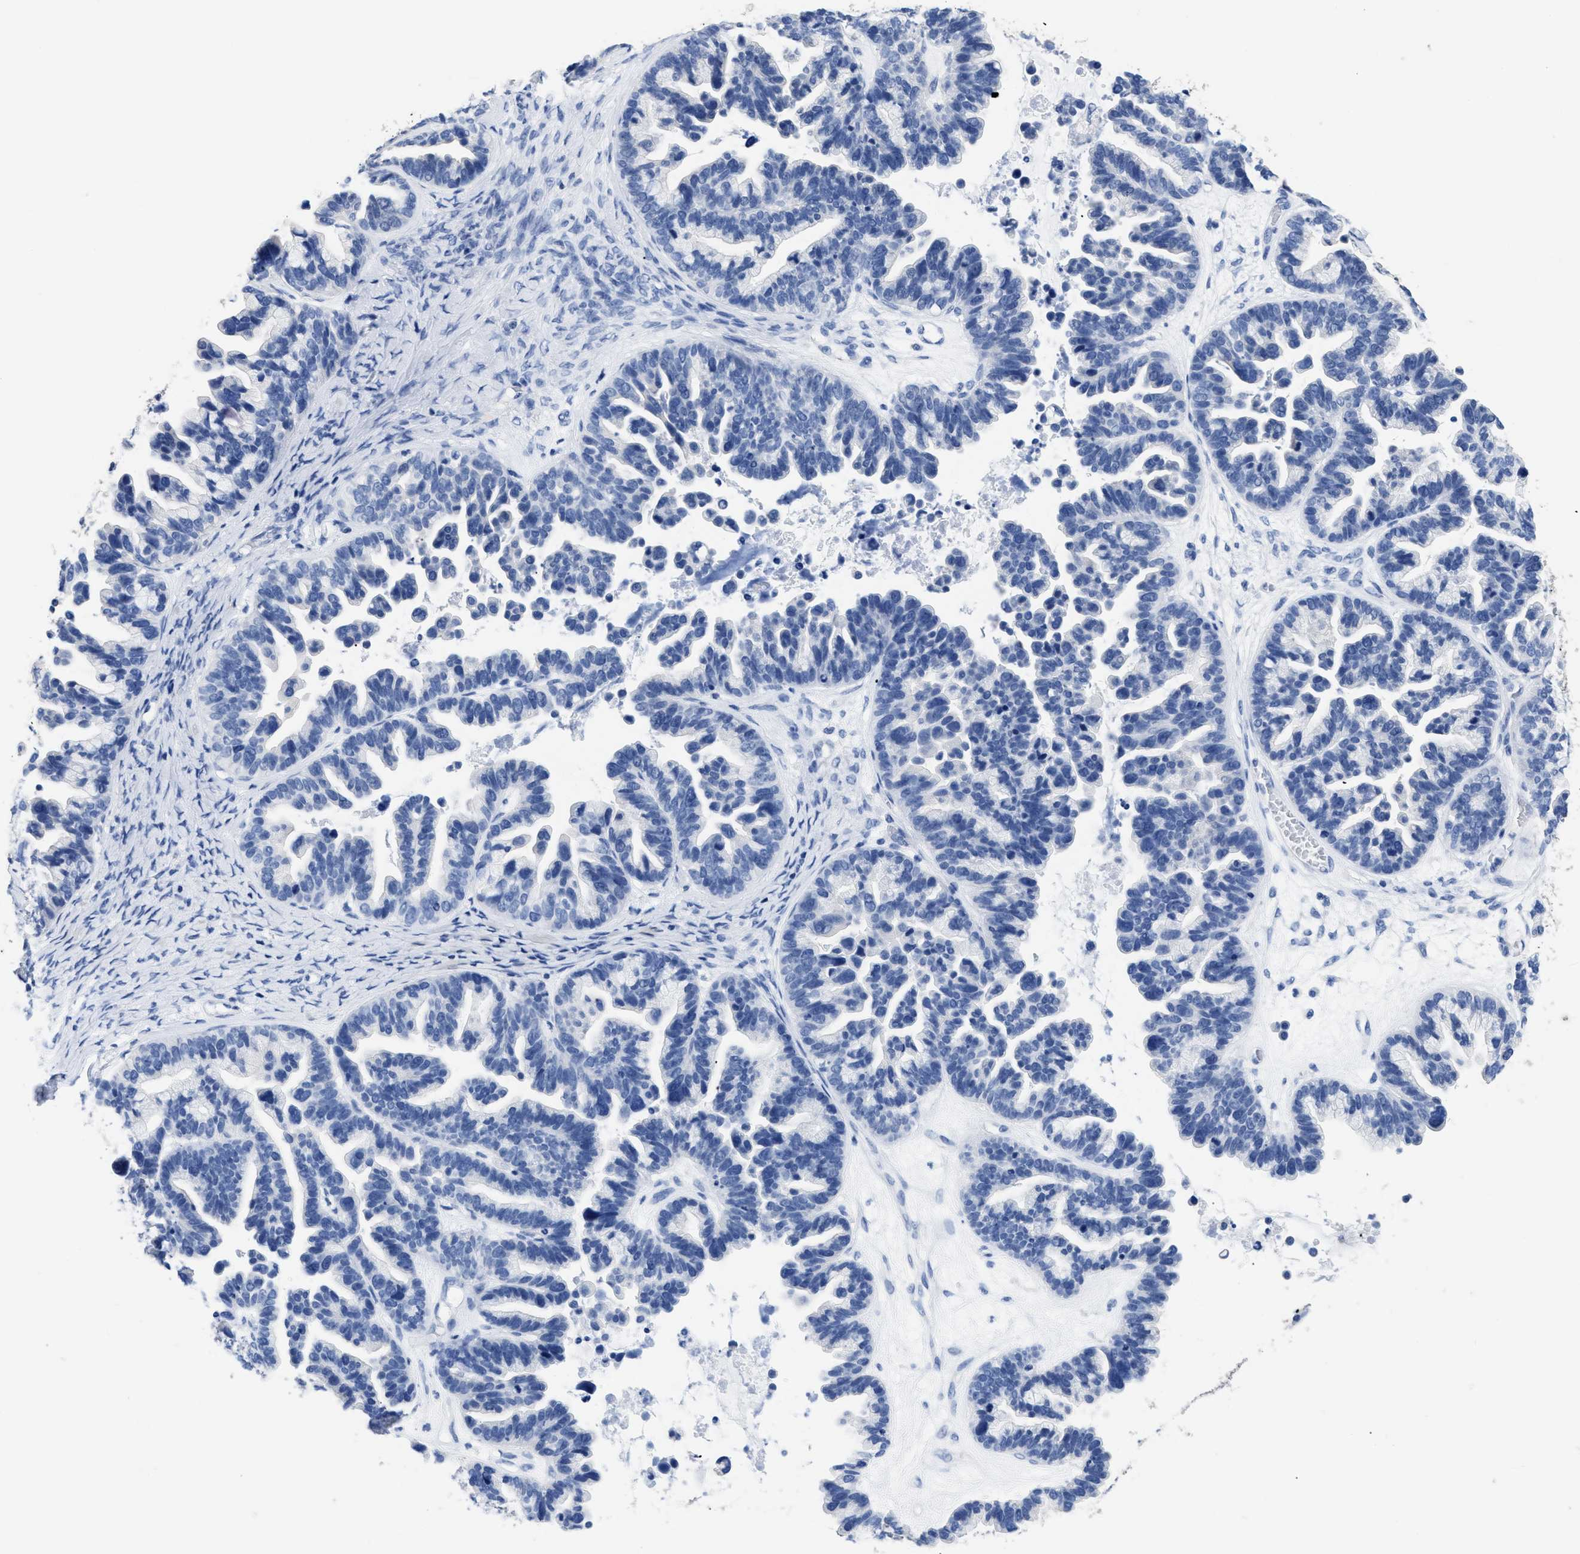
{"staining": {"intensity": "negative", "quantity": "none", "location": "none"}, "tissue": "ovarian cancer", "cell_type": "Tumor cells", "image_type": "cancer", "snomed": [{"axis": "morphology", "description": "Cystadenocarcinoma, serous, NOS"}, {"axis": "topography", "description": "Ovary"}], "caption": "IHC of serous cystadenocarcinoma (ovarian) shows no positivity in tumor cells. (Stains: DAB IHC with hematoxylin counter stain, Microscopy: brightfield microscopy at high magnification).", "gene": "DLC1", "patient": {"sex": "female", "age": 56}}